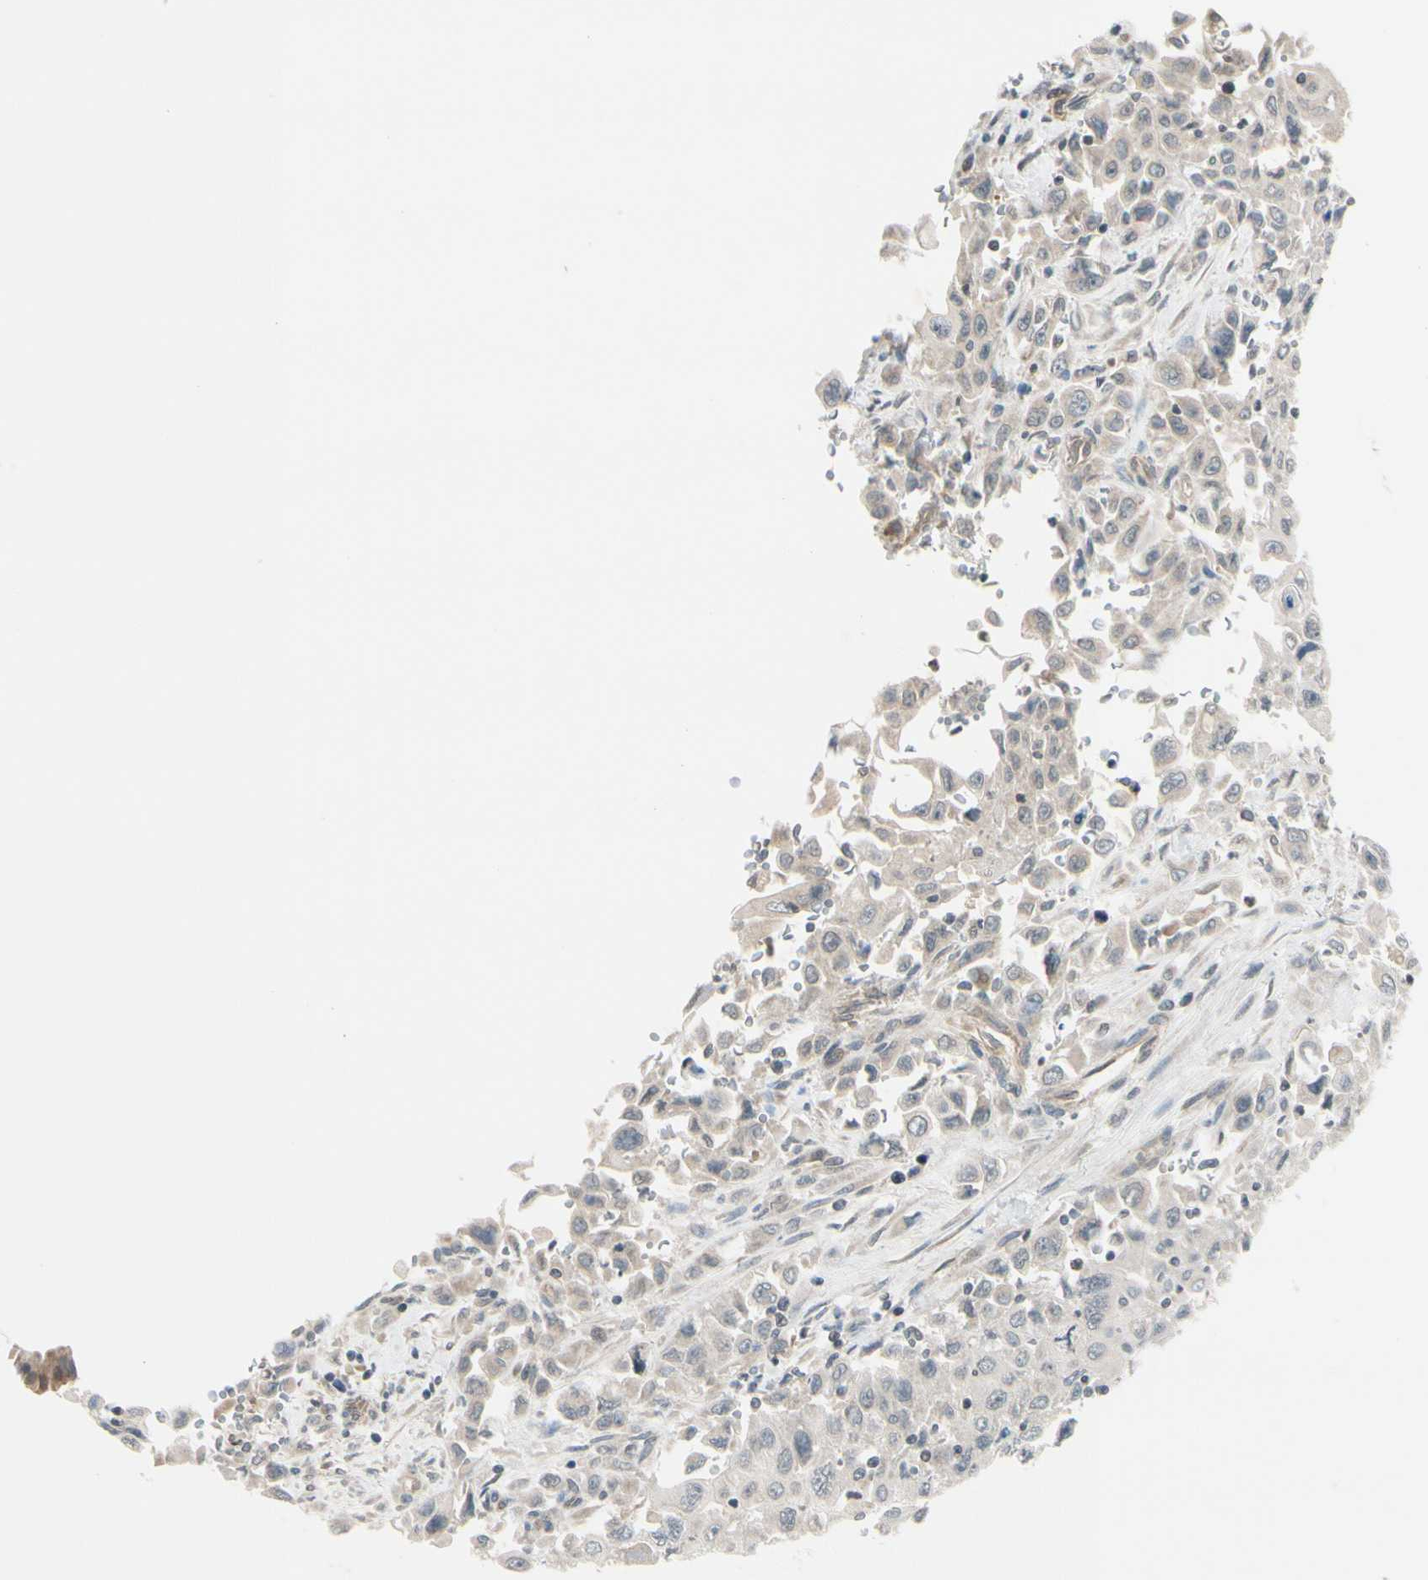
{"staining": {"intensity": "weak", "quantity": "25%-75%", "location": "cytoplasmic/membranous"}, "tissue": "pancreatic cancer", "cell_type": "Tumor cells", "image_type": "cancer", "snomed": [{"axis": "morphology", "description": "Adenocarcinoma, NOS"}, {"axis": "topography", "description": "Pancreas"}], "caption": "Immunohistochemistry (IHC) (DAB (3,3'-diaminobenzidine)) staining of human pancreatic cancer (adenocarcinoma) demonstrates weak cytoplasmic/membranous protein expression in about 25%-75% of tumor cells. (IHC, brightfield microscopy, high magnification).", "gene": "FGF10", "patient": {"sex": "male", "age": 70}}